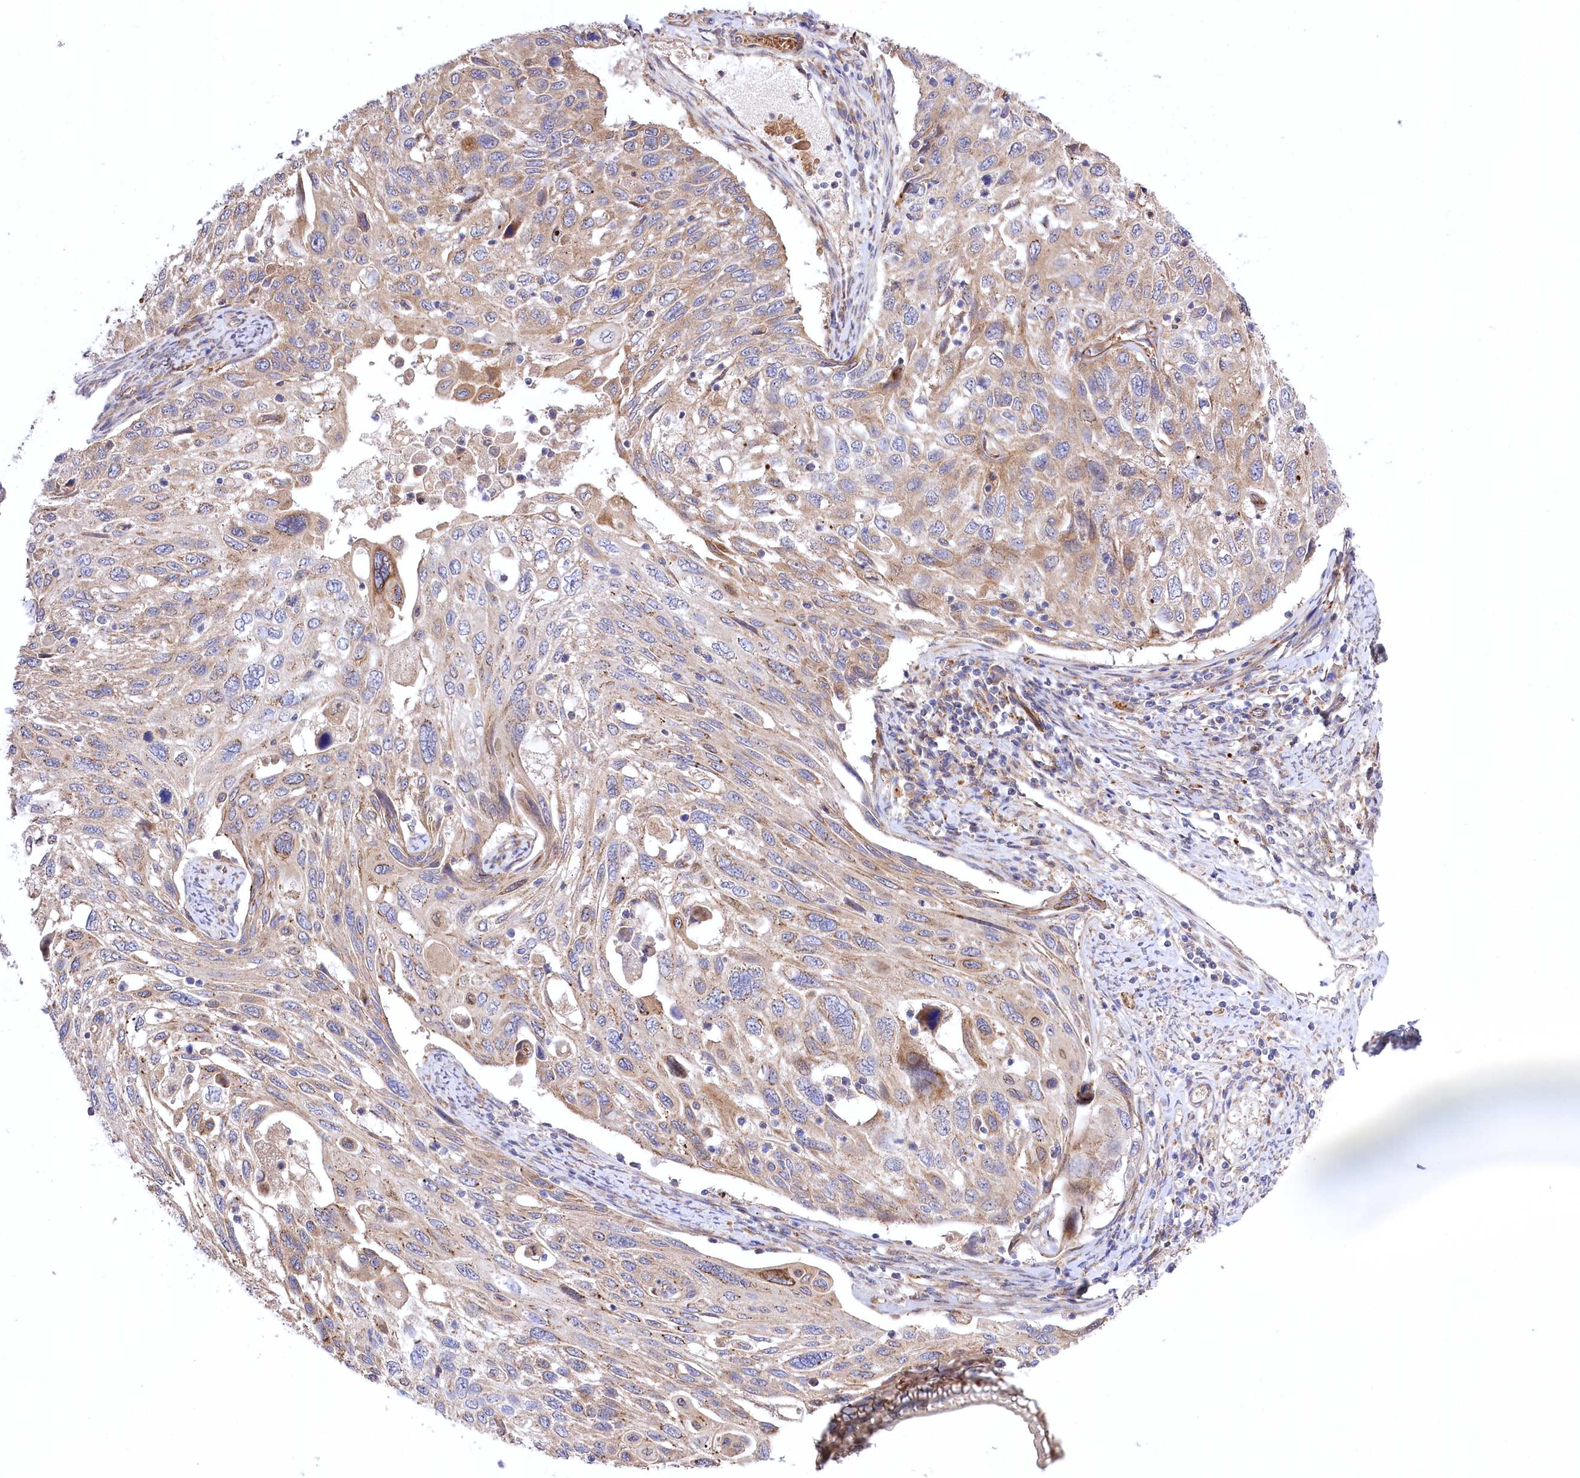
{"staining": {"intensity": "weak", "quantity": ">75%", "location": "cytoplasmic/membranous"}, "tissue": "cervical cancer", "cell_type": "Tumor cells", "image_type": "cancer", "snomed": [{"axis": "morphology", "description": "Squamous cell carcinoma, NOS"}, {"axis": "topography", "description": "Cervix"}], "caption": "A brown stain highlights weak cytoplasmic/membranous staining of a protein in squamous cell carcinoma (cervical) tumor cells.", "gene": "TRUB1", "patient": {"sex": "female", "age": 70}}